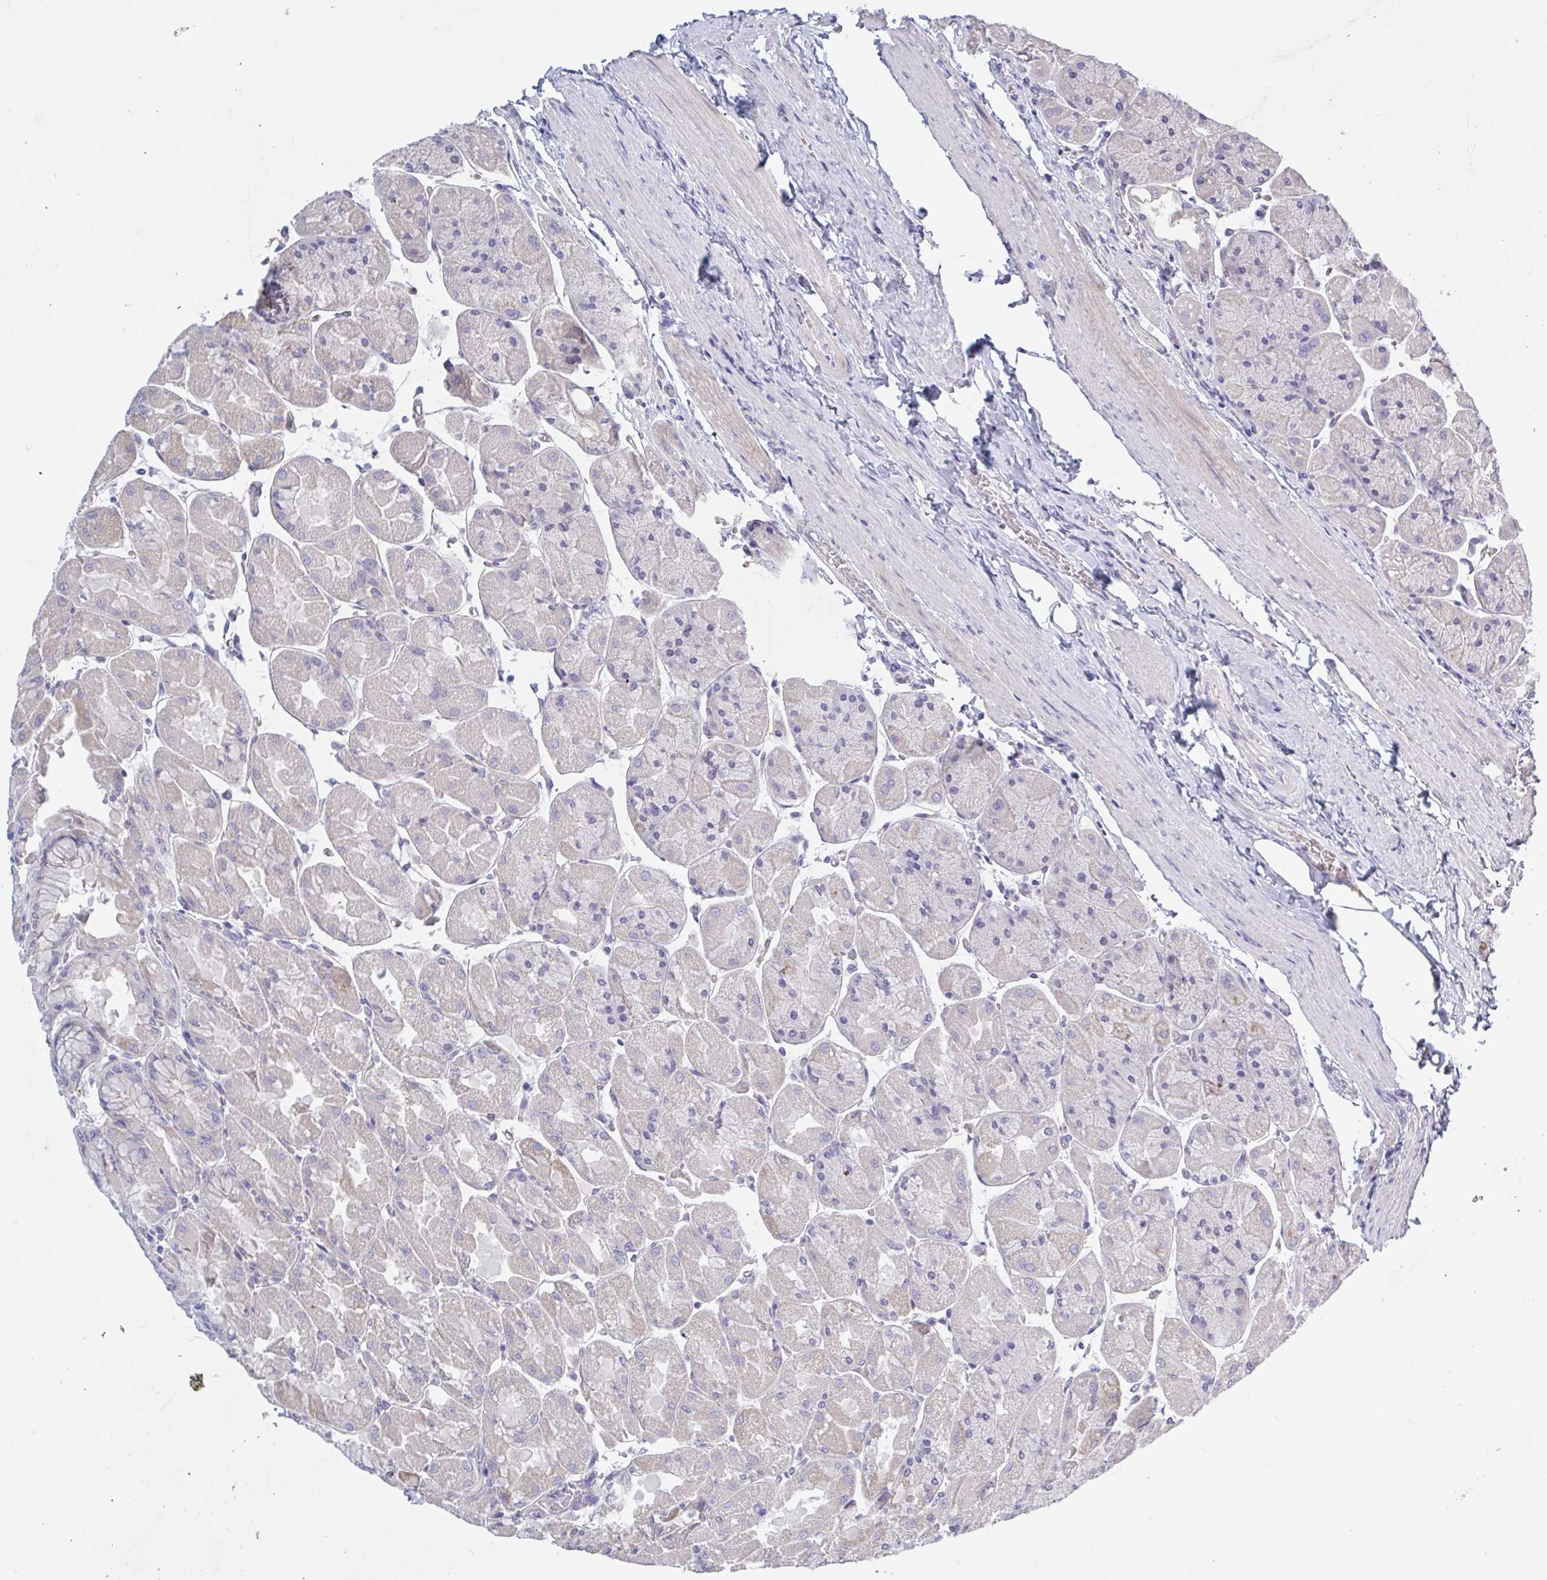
{"staining": {"intensity": "negative", "quantity": "none", "location": "none"}, "tissue": "stomach", "cell_type": "Glandular cells", "image_type": "normal", "snomed": [{"axis": "morphology", "description": "Normal tissue, NOS"}, {"axis": "topography", "description": "Stomach"}], "caption": "This is a image of immunohistochemistry (IHC) staining of benign stomach, which shows no positivity in glandular cells.", "gene": "ST14", "patient": {"sex": "female", "age": 61}}